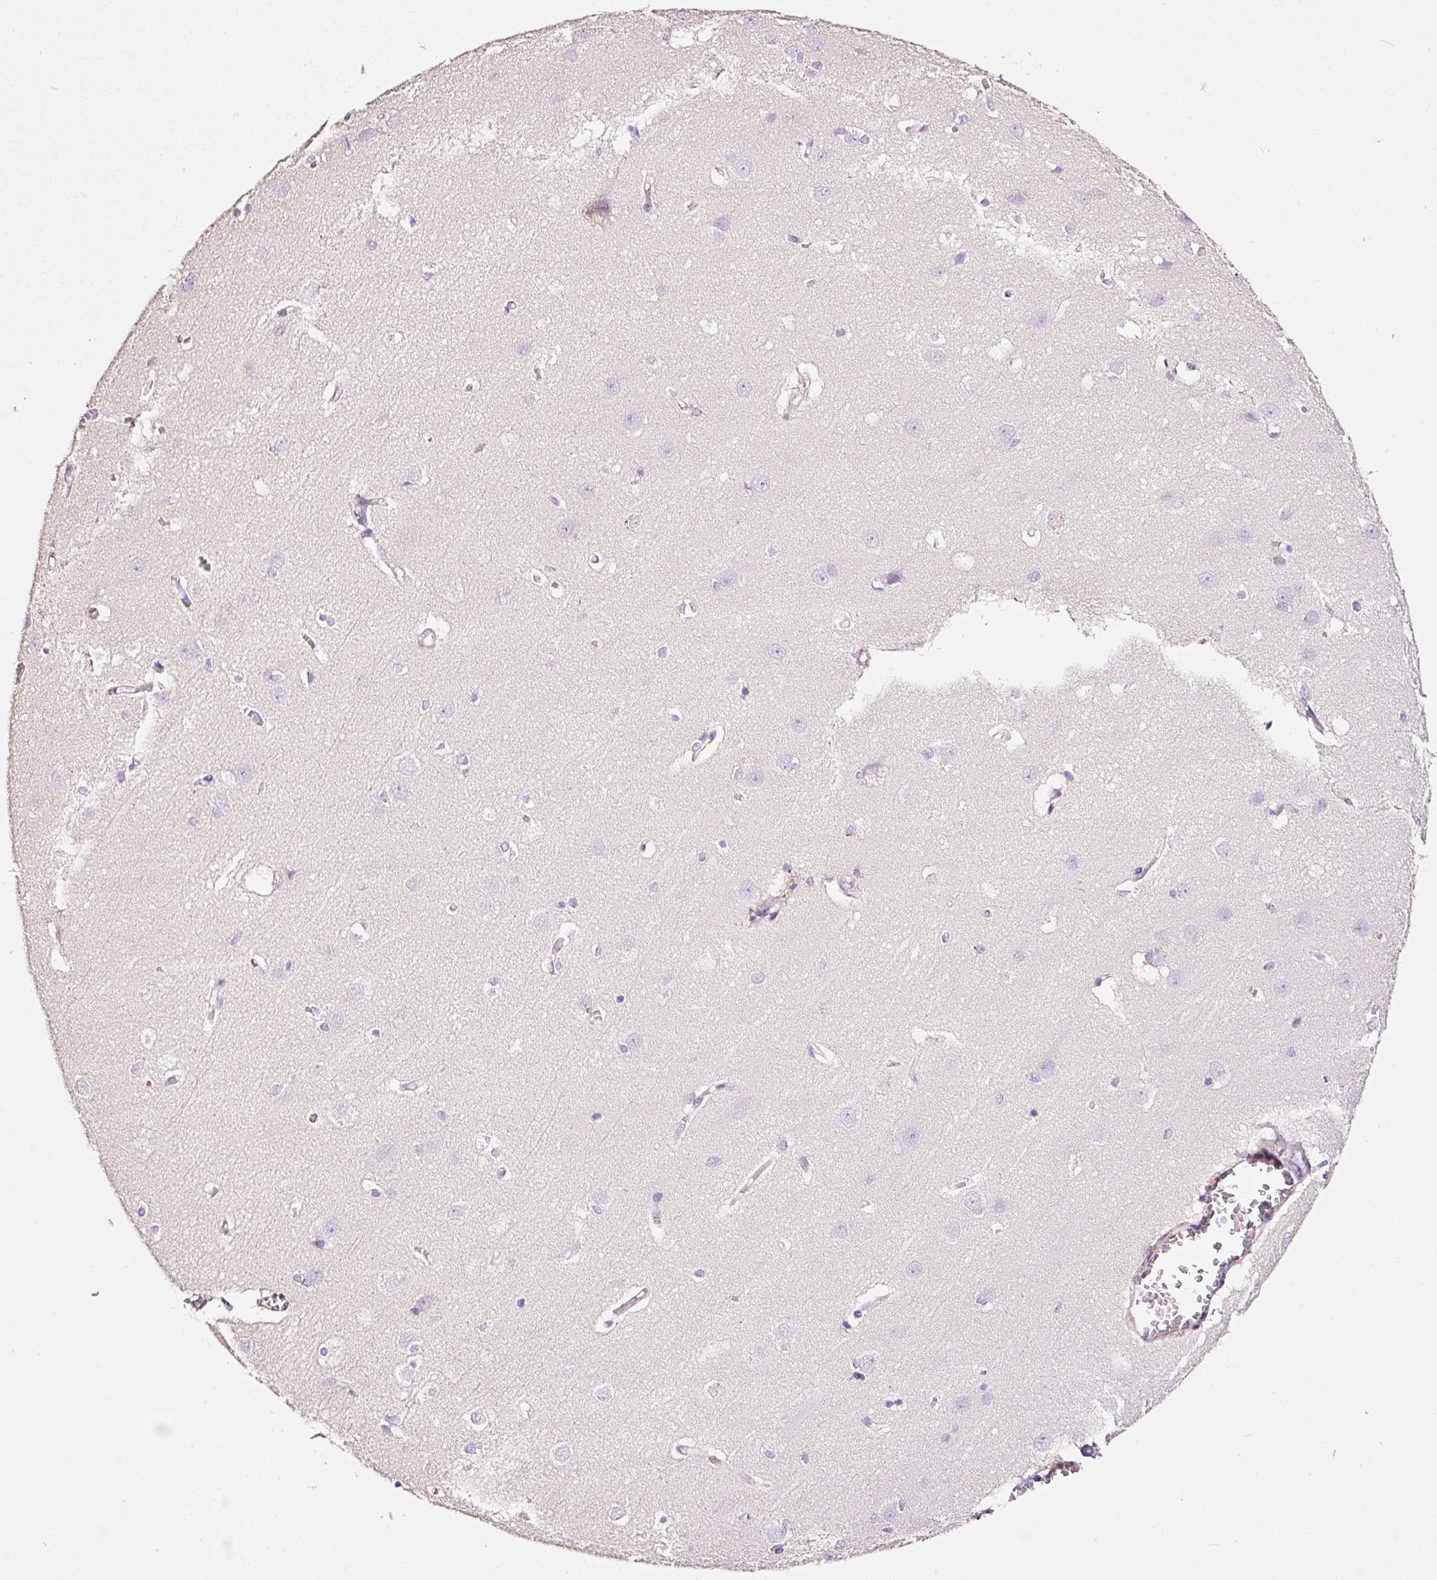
{"staining": {"intensity": "negative", "quantity": "none", "location": "none"}, "tissue": "cerebral cortex", "cell_type": "Endothelial cells", "image_type": "normal", "snomed": [{"axis": "morphology", "description": "Normal tissue, NOS"}, {"axis": "topography", "description": "Cerebral cortex"}], "caption": "Immunohistochemistry (IHC) of normal human cerebral cortex shows no expression in endothelial cells.", "gene": "CYB561A3", "patient": {"sex": "male", "age": 37}}